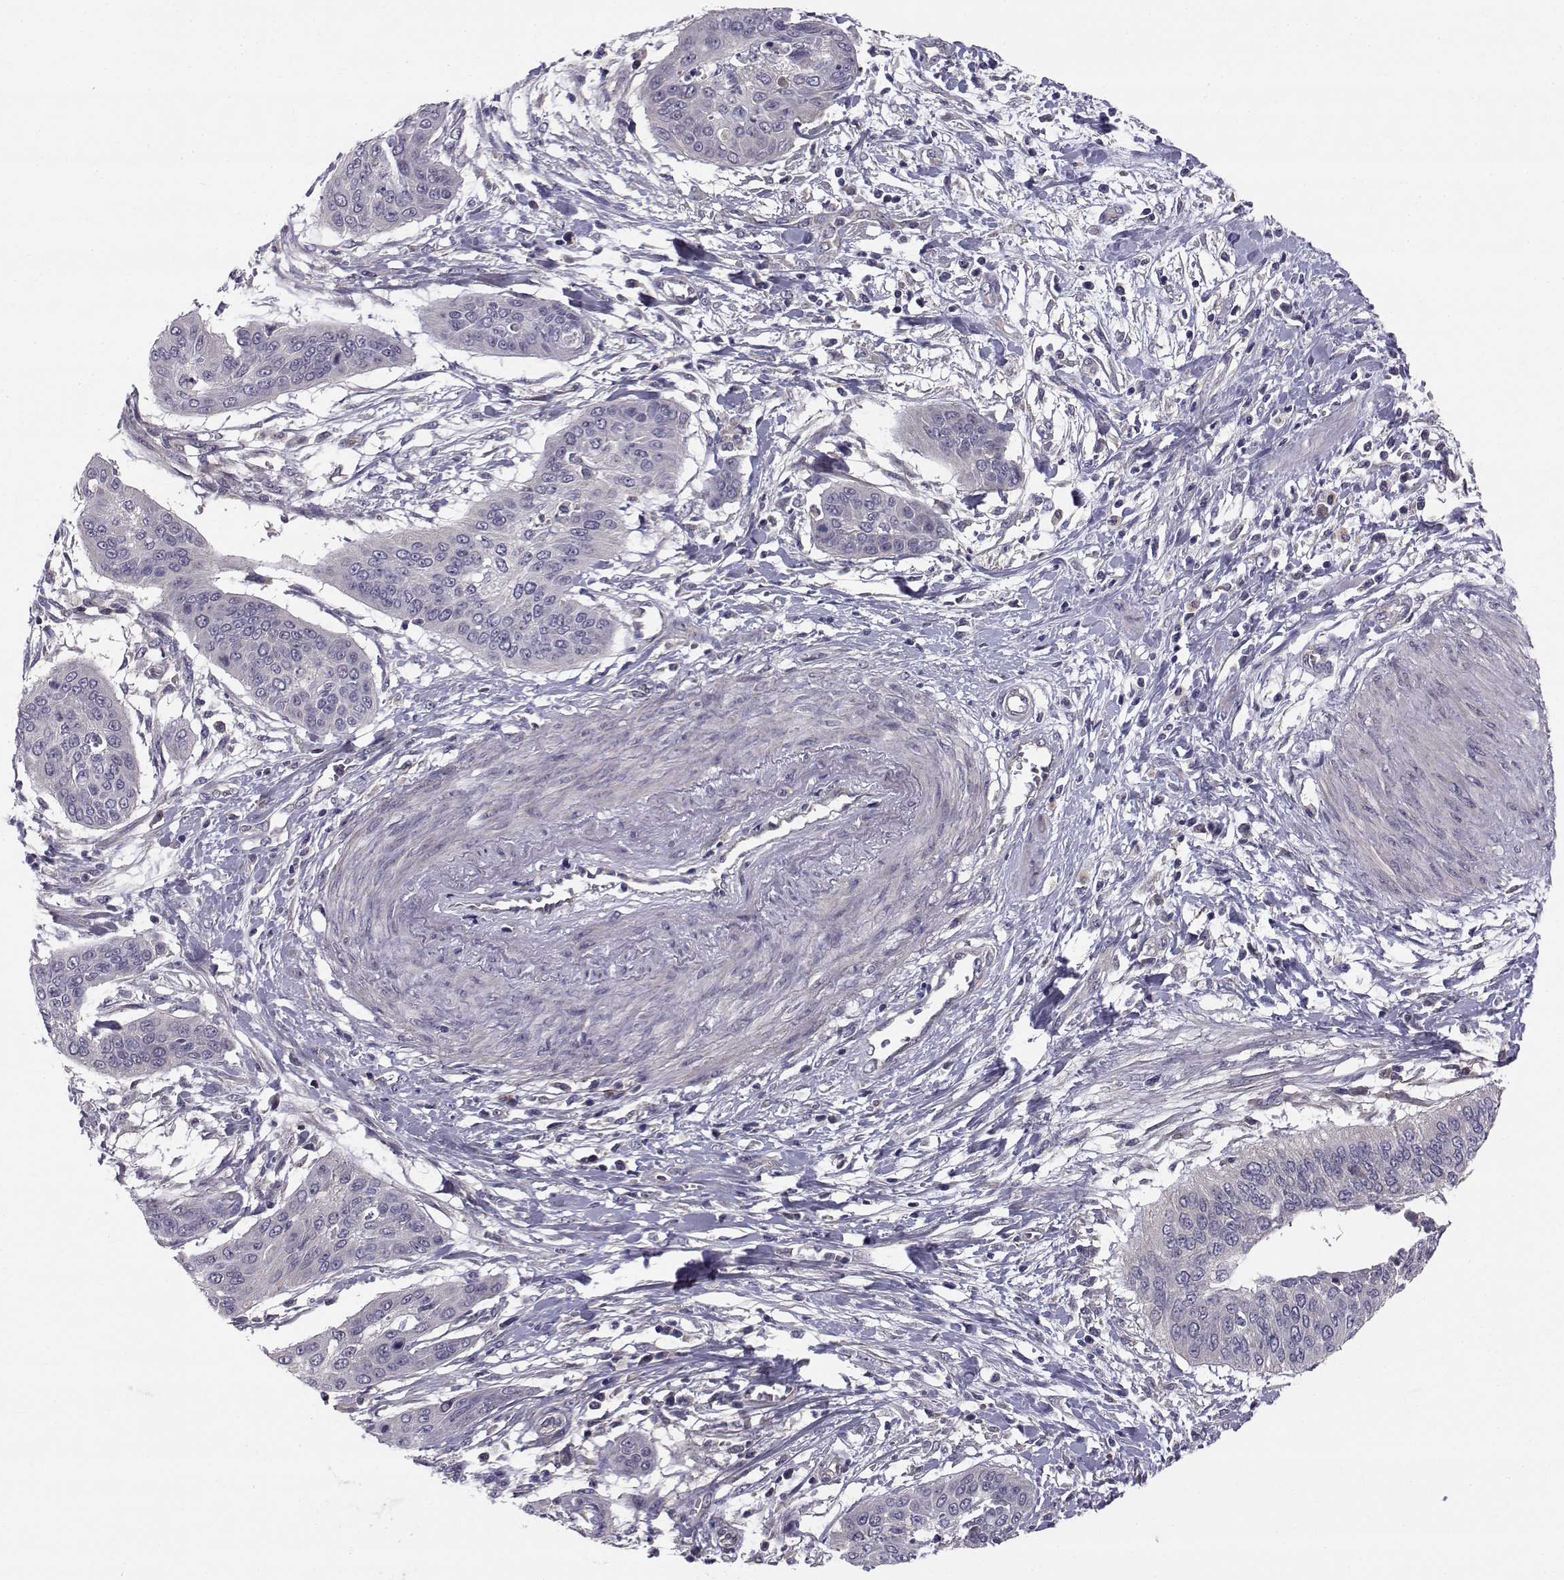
{"staining": {"intensity": "negative", "quantity": "none", "location": "none"}, "tissue": "cervical cancer", "cell_type": "Tumor cells", "image_type": "cancer", "snomed": [{"axis": "morphology", "description": "Squamous cell carcinoma, NOS"}, {"axis": "topography", "description": "Cervix"}], "caption": "The IHC photomicrograph has no significant positivity in tumor cells of cervical cancer tissue. The staining is performed using DAB brown chromogen with nuclei counter-stained in using hematoxylin.", "gene": "PEX5L", "patient": {"sex": "female", "age": 39}}